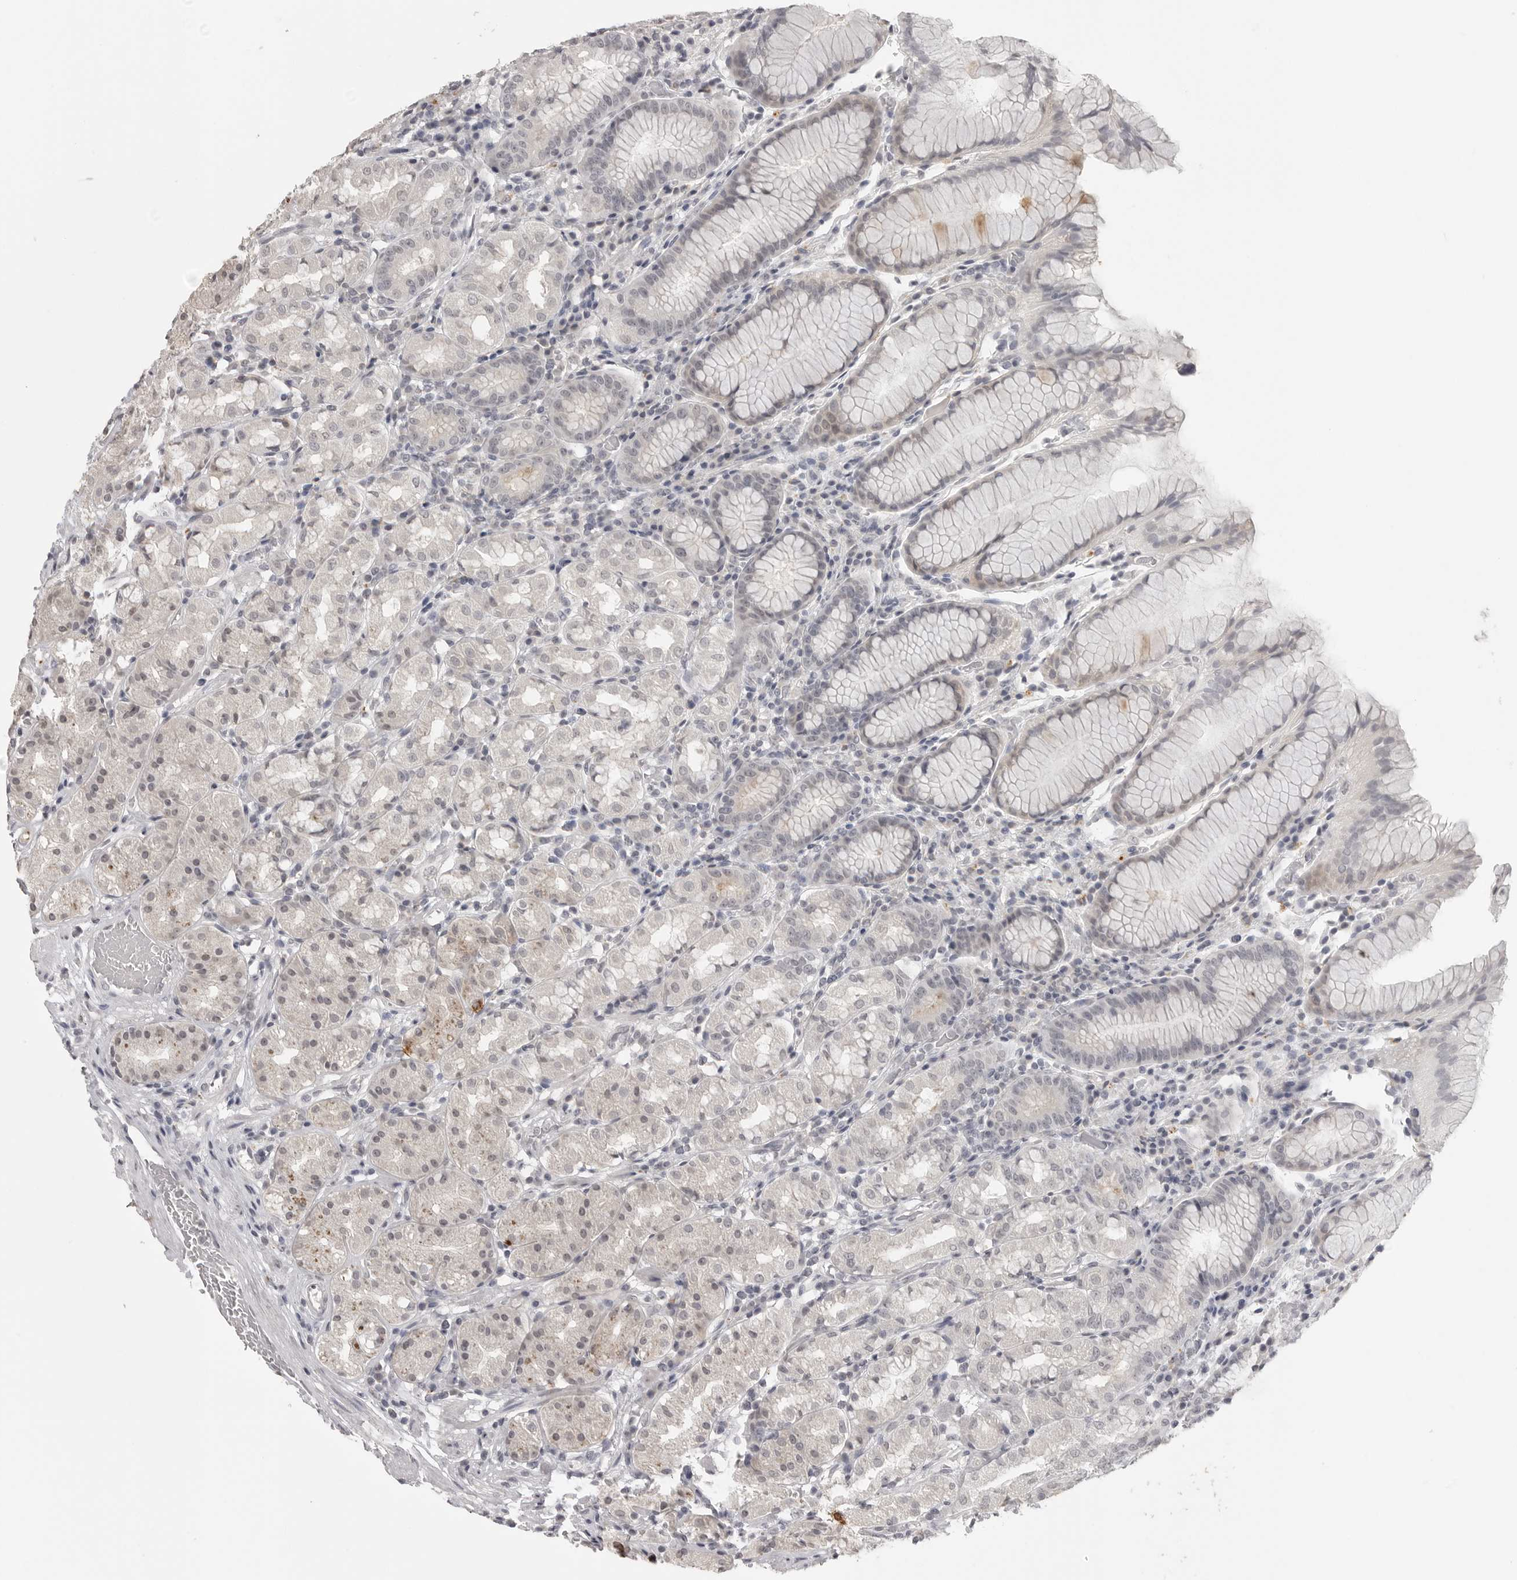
{"staining": {"intensity": "weak", "quantity": "<25%", "location": "cytoplasmic/membranous"}, "tissue": "stomach", "cell_type": "Glandular cells", "image_type": "normal", "snomed": [{"axis": "morphology", "description": "Normal tissue, NOS"}, {"axis": "topography", "description": "Stomach, lower"}], "caption": "Immunohistochemistry histopathology image of benign stomach stained for a protein (brown), which demonstrates no expression in glandular cells. (Stains: DAB immunohistochemistry (IHC) with hematoxylin counter stain, Microscopy: brightfield microscopy at high magnification).", "gene": "PRSS1", "patient": {"sex": "female", "age": 56}}